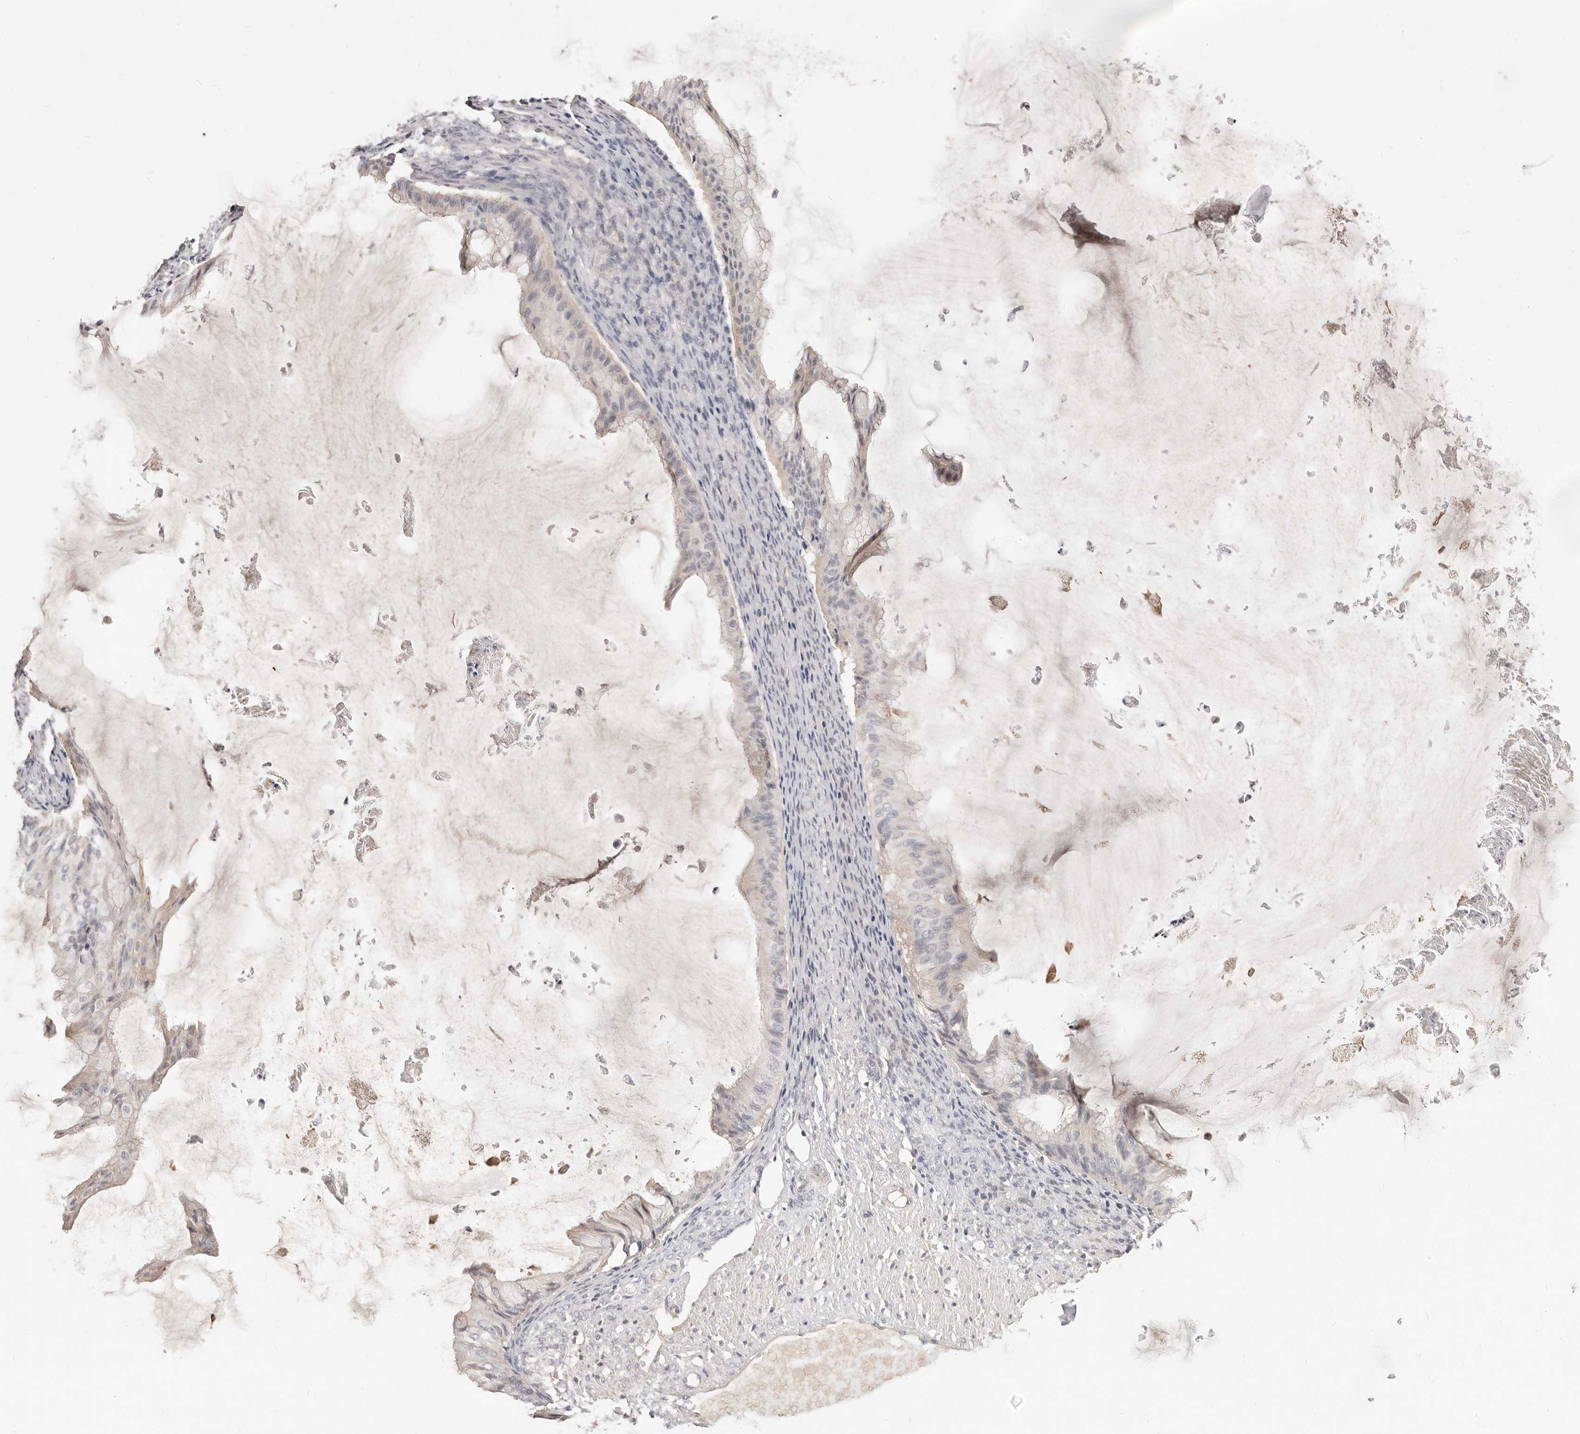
{"staining": {"intensity": "negative", "quantity": "none", "location": "none"}, "tissue": "ovarian cancer", "cell_type": "Tumor cells", "image_type": "cancer", "snomed": [{"axis": "morphology", "description": "Cystadenocarcinoma, mucinous, NOS"}, {"axis": "topography", "description": "Ovary"}], "caption": "Photomicrograph shows no protein staining in tumor cells of mucinous cystadenocarcinoma (ovarian) tissue.", "gene": "TSPAN13", "patient": {"sex": "female", "age": 61}}